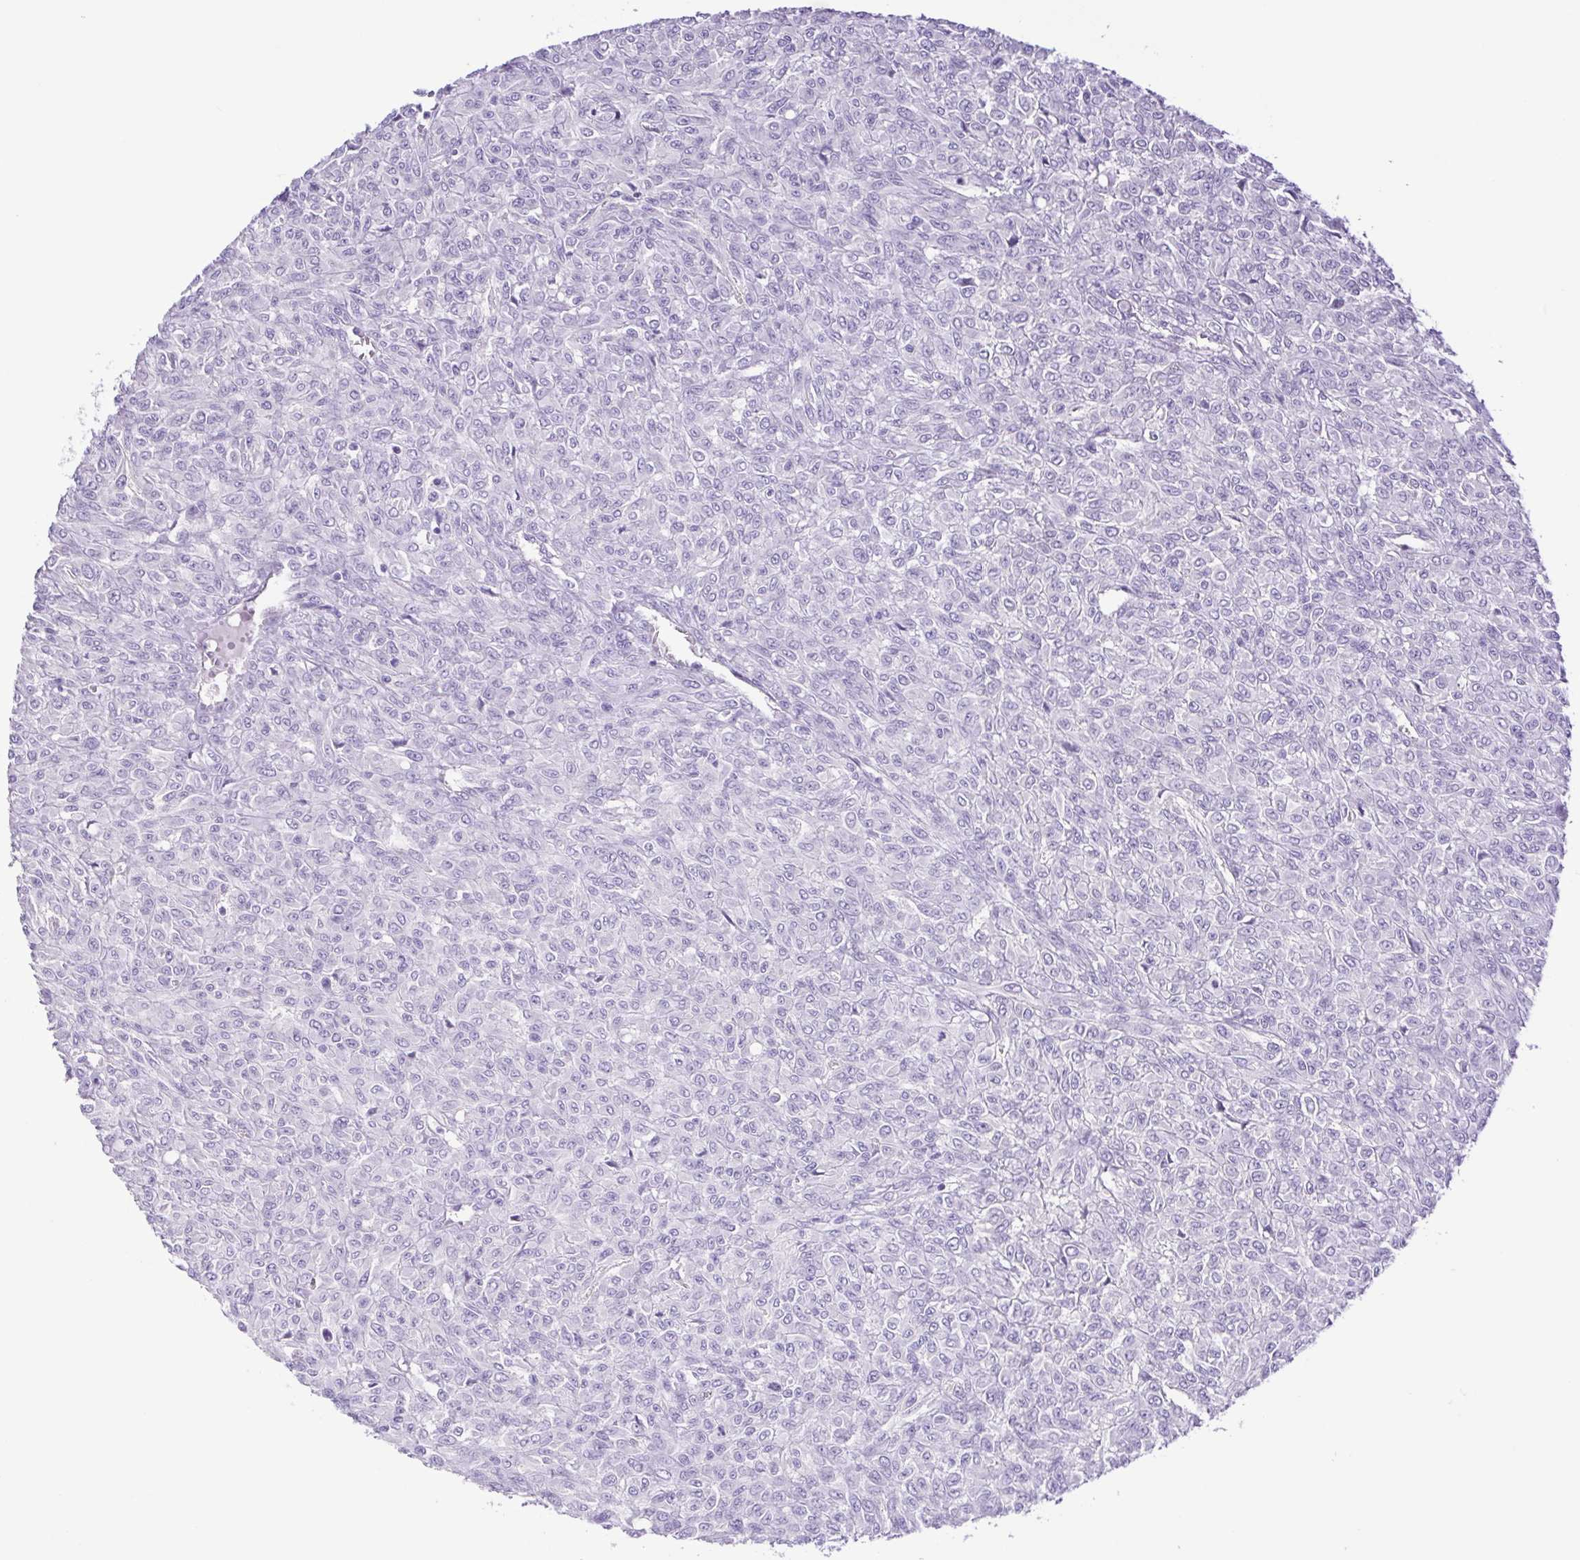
{"staining": {"intensity": "negative", "quantity": "none", "location": "none"}, "tissue": "renal cancer", "cell_type": "Tumor cells", "image_type": "cancer", "snomed": [{"axis": "morphology", "description": "Adenocarcinoma, NOS"}, {"axis": "topography", "description": "Kidney"}], "caption": "Renal cancer (adenocarcinoma) stained for a protein using immunohistochemistry (IHC) demonstrates no positivity tumor cells.", "gene": "CDSN", "patient": {"sex": "male", "age": 58}}